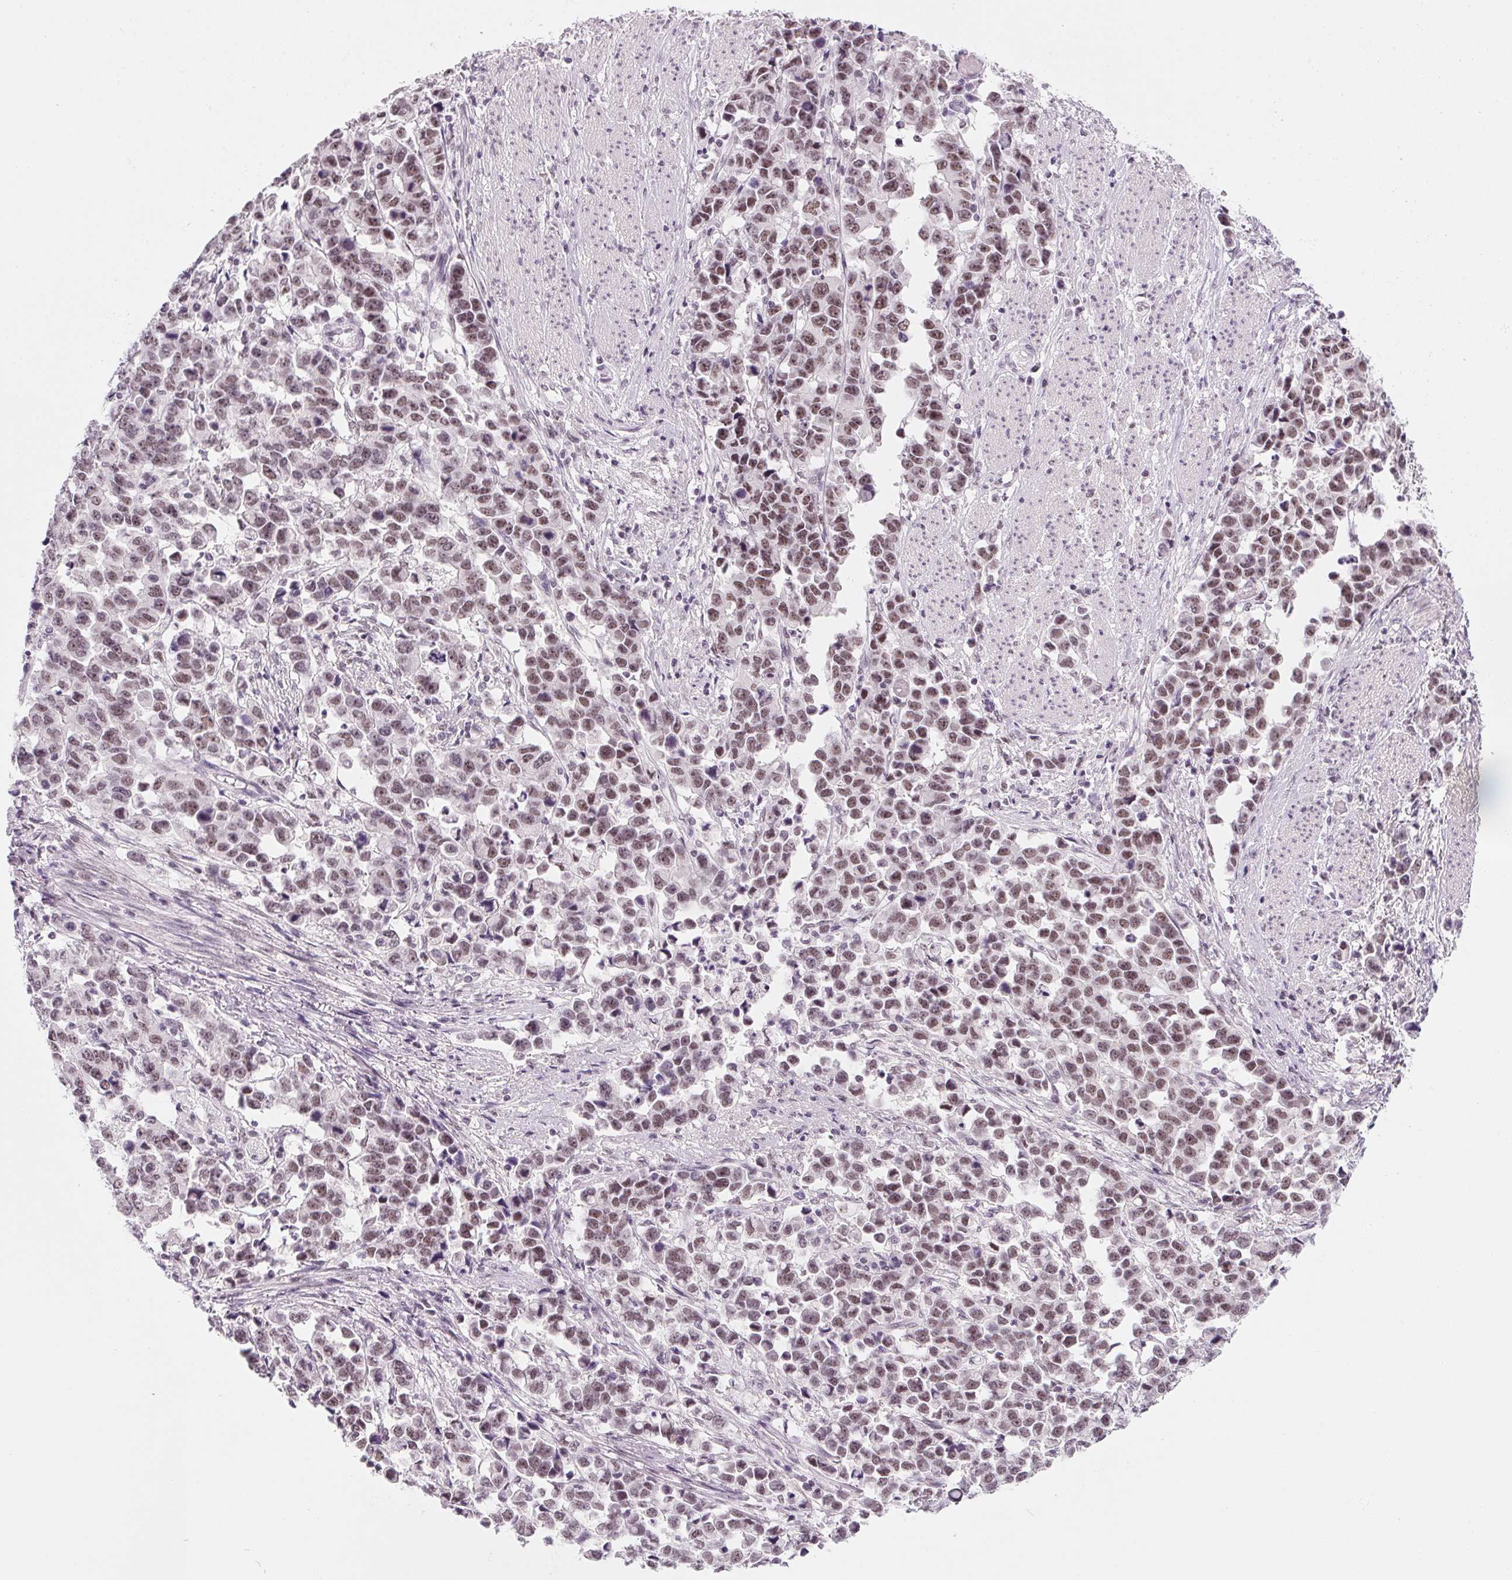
{"staining": {"intensity": "weak", "quantity": ">75%", "location": "nuclear"}, "tissue": "stomach cancer", "cell_type": "Tumor cells", "image_type": "cancer", "snomed": [{"axis": "morphology", "description": "Adenocarcinoma, NOS"}, {"axis": "topography", "description": "Stomach, upper"}], "caption": "IHC (DAB (3,3'-diaminobenzidine)) staining of human stomach cancer (adenocarcinoma) reveals weak nuclear protein staining in approximately >75% of tumor cells.", "gene": "ZIC4", "patient": {"sex": "male", "age": 69}}